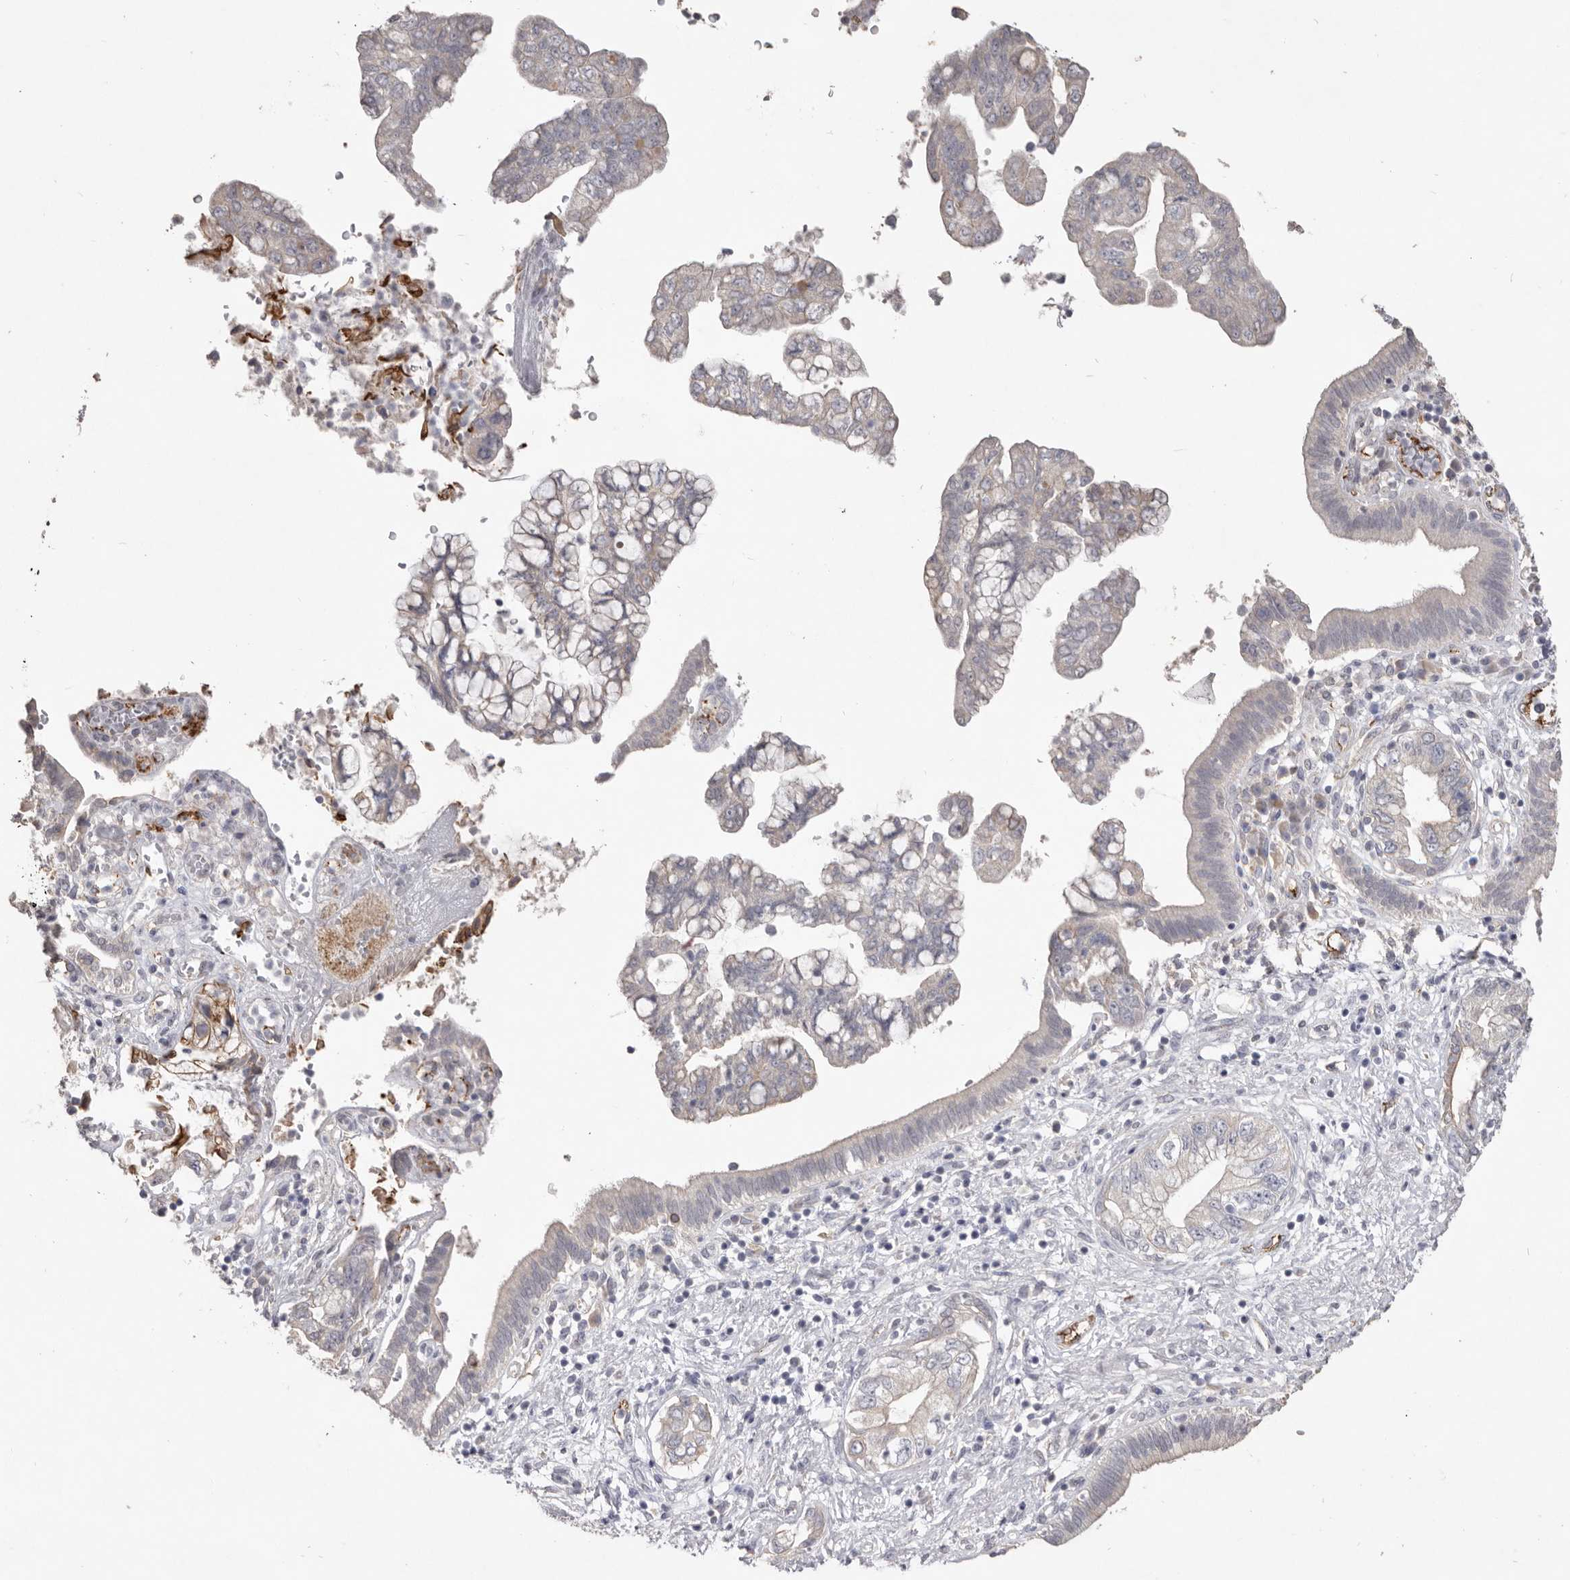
{"staining": {"intensity": "negative", "quantity": "none", "location": "none"}, "tissue": "pancreatic cancer", "cell_type": "Tumor cells", "image_type": "cancer", "snomed": [{"axis": "morphology", "description": "Adenocarcinoma, NOS"}, {"axis": "topography", "description": "Pancreas"}], "caption": "A micrograph of human adenocarcinoma (pancreatic) is negative for staining in tumor cells.", "gene": "ZYG11B", "patient": {"sex": "female", "age": 73}}